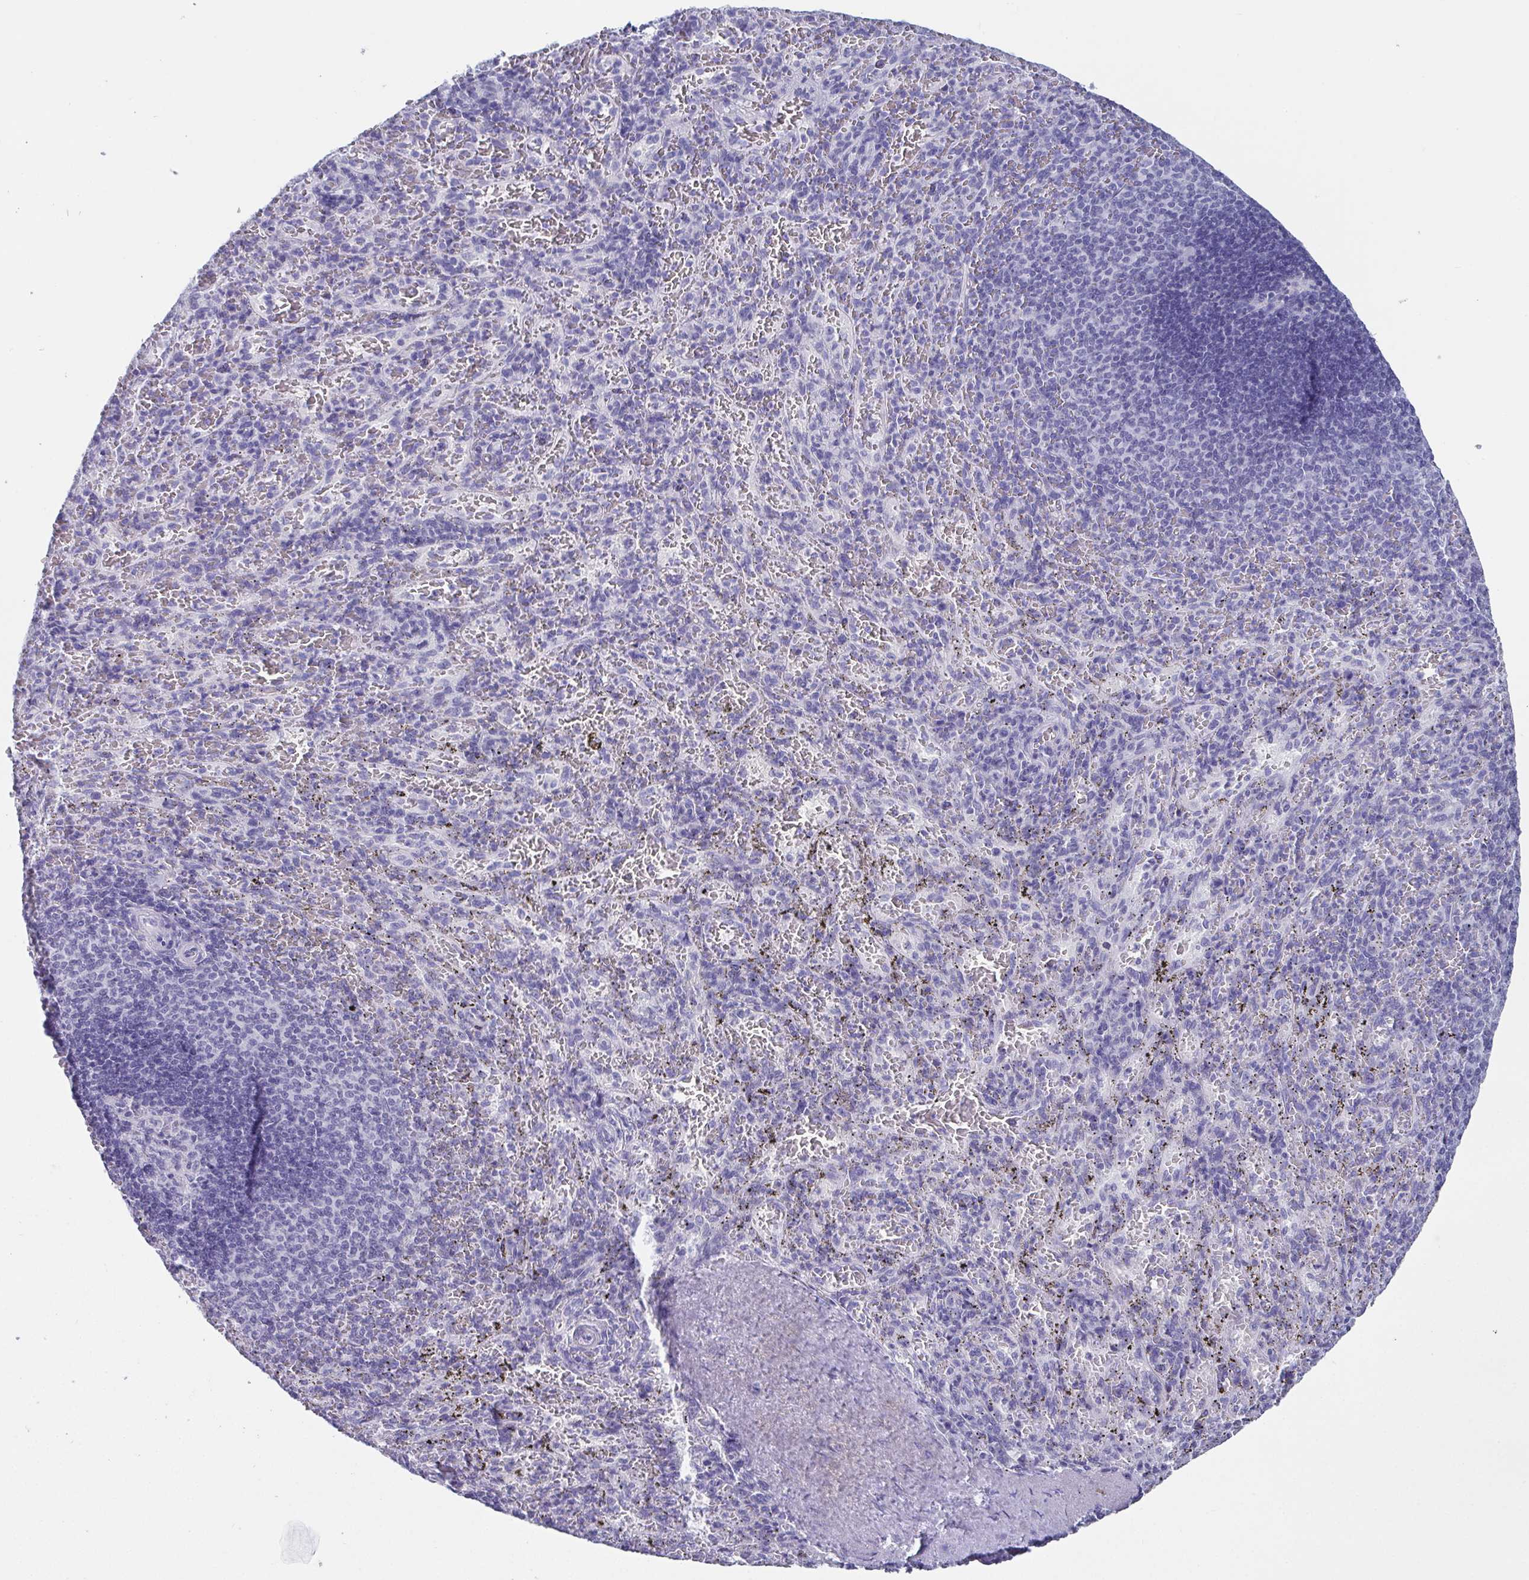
{"staining": {"intensity": "negative", "quantity": "none", "location": "none"}, "tissue": "spleen", "cell_type": "Cells in red pulp", "image_type": "normal", "snomed": [{"axis": "morphology", "description": "Normal tissue, NOS"}, {"axis": "topography", "description": "Spleen"}], "caption": "Unremarkable spleen was stained to show a protein in brown. There is no significant positivity in cells in red pulp. (Brightfield microscopy of DAB (3,3'-diaminobenzidine) immunohistochemistry (IHC) at high magnification).", "gene": "SCGN", "patient": {"sex": "male", "age": 57}}